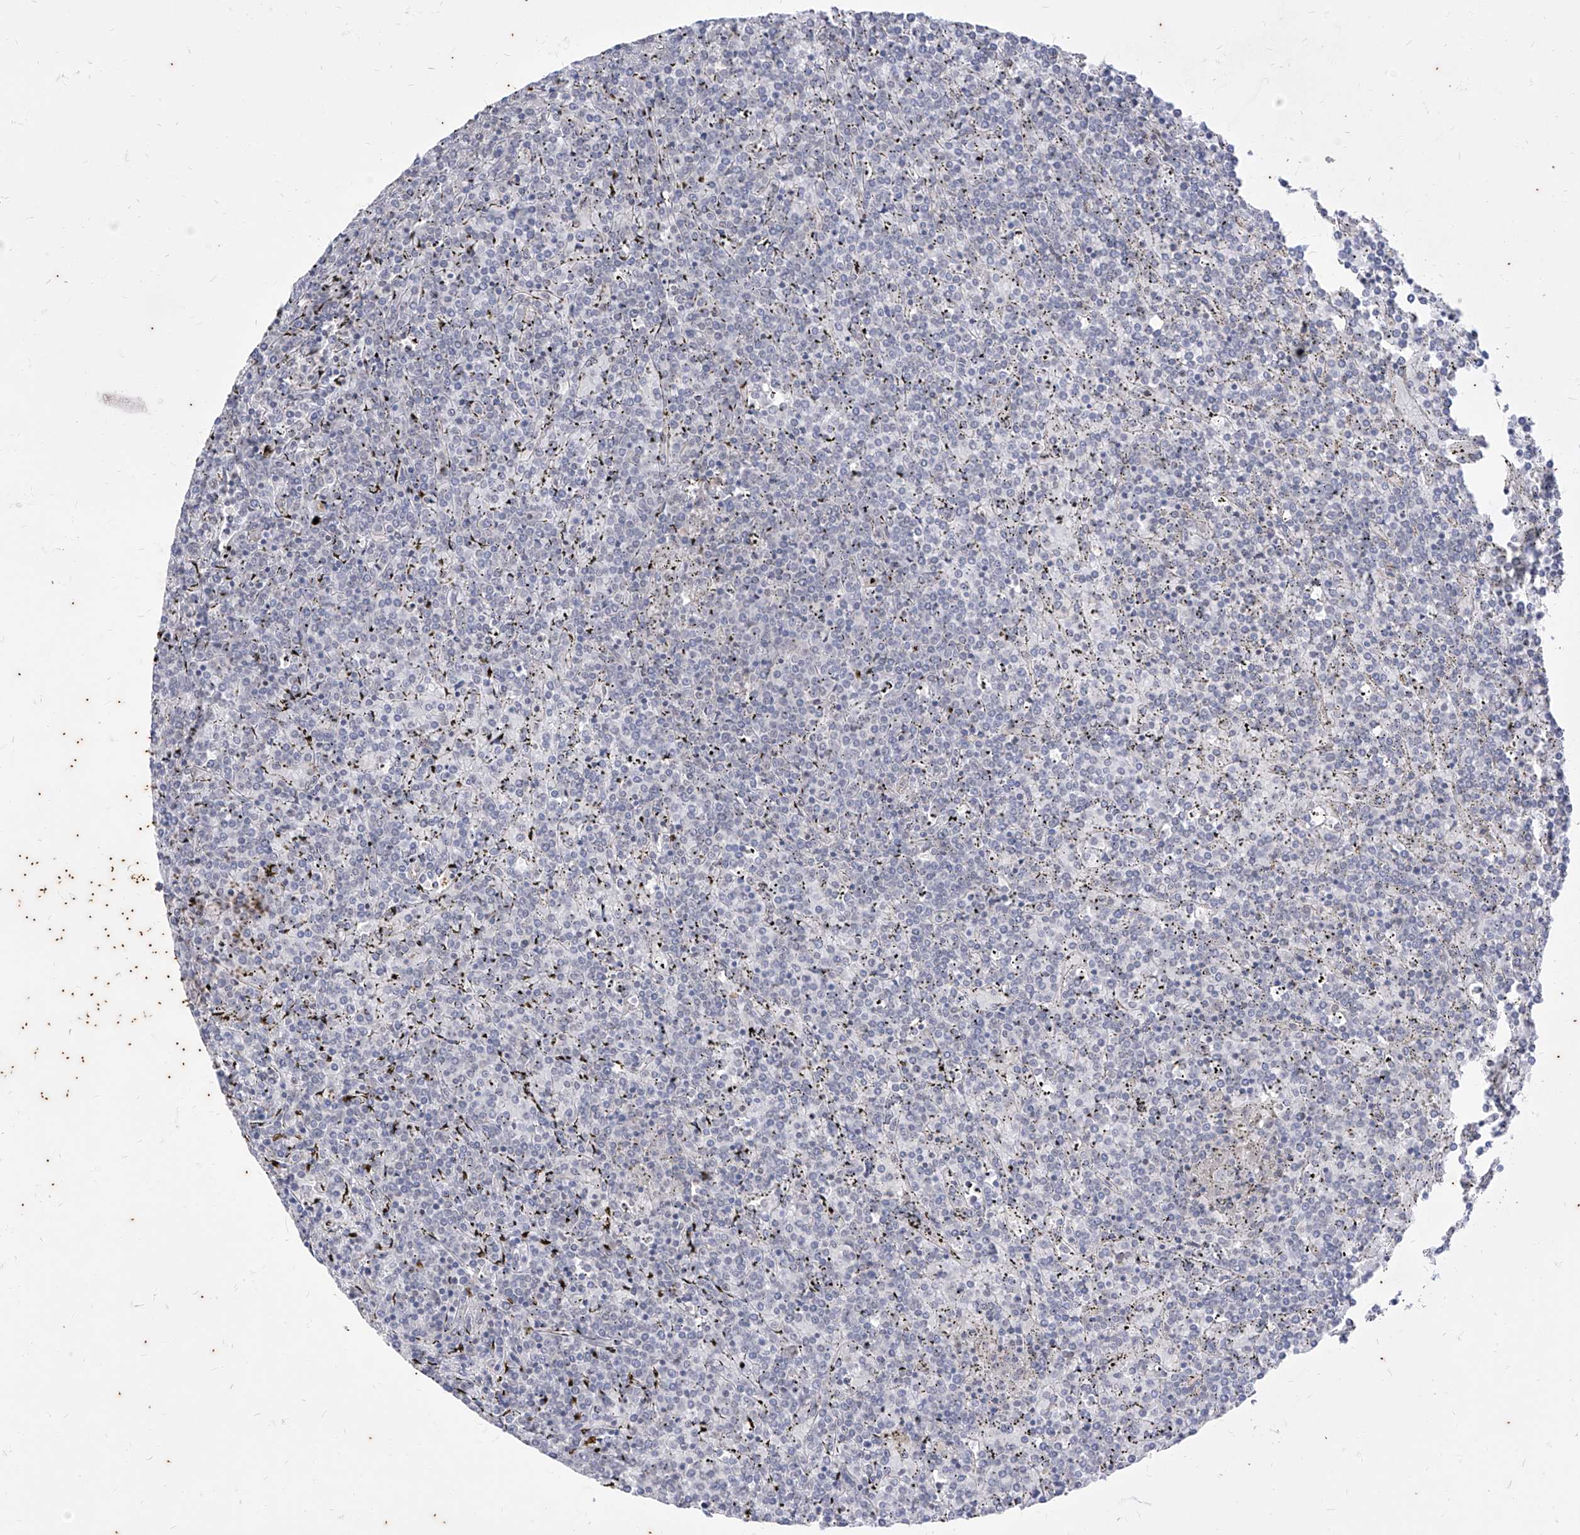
{"staining": {"intensity": "negative", "quantity": "none", "location": "none"}, "tissue": "lymphoma", "cell_type": "Tumor cells", "image_type": "cancer", "snomed": [{"axis": "morphology", "description": "Malignant lymphoma, non-Hodgkin's type, Low grade"}, {"axis": "topography", "description": "Spleen"}], "caption": "This micrograph is of lymphoma stained with immunohistochemistry (IHC) to label a protein in brown with the nuclei are counter-stained blue. There is no expression in tumor cells.", "gene": "PHF20L1", "patient": {"sex": "female", "age": 19}}